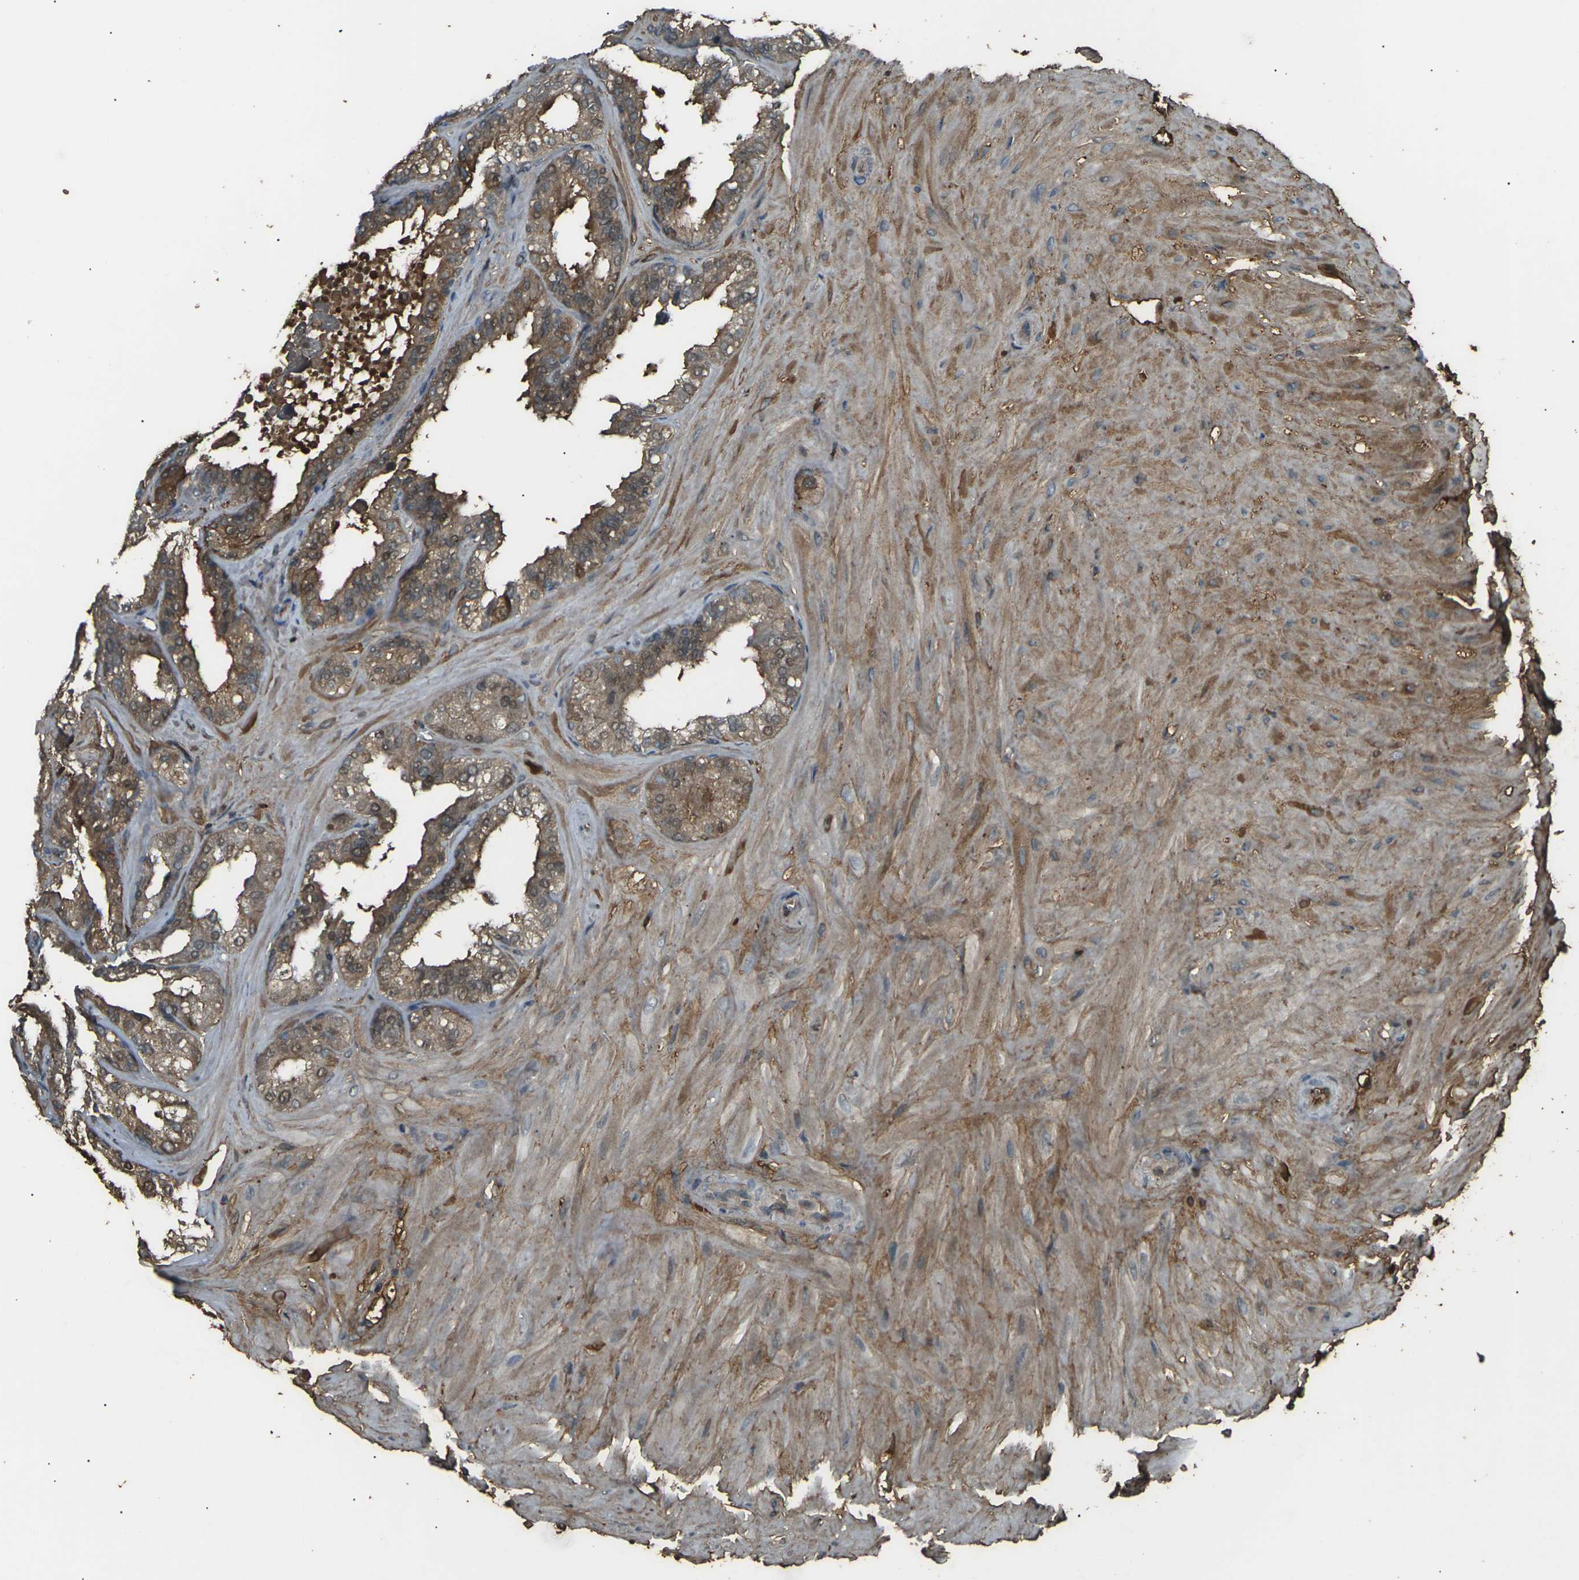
{"staining": {"intensity": "moderate", "quantity": ">75%", "location": "cytoplasmic/membranous"}, "tissue": "seminal vesicle", "cell_type": "Glandular cells", "image_type": "normal", "snomed": [{"axis": "morphology", "description": "Normal tissue, NOS"}, {"axis": "topography", "description": "Prostate"}, {"axis": "topography", "description": "Seminal veicle"}], "caption": "A histopathology image of seminal vesicle stained for a protein demonstrates moderate cytoplasmic/membranous brown staining in glandular cells.", "gene": "CYP1B1", "patient": {"sex": "male", "age": 51}}